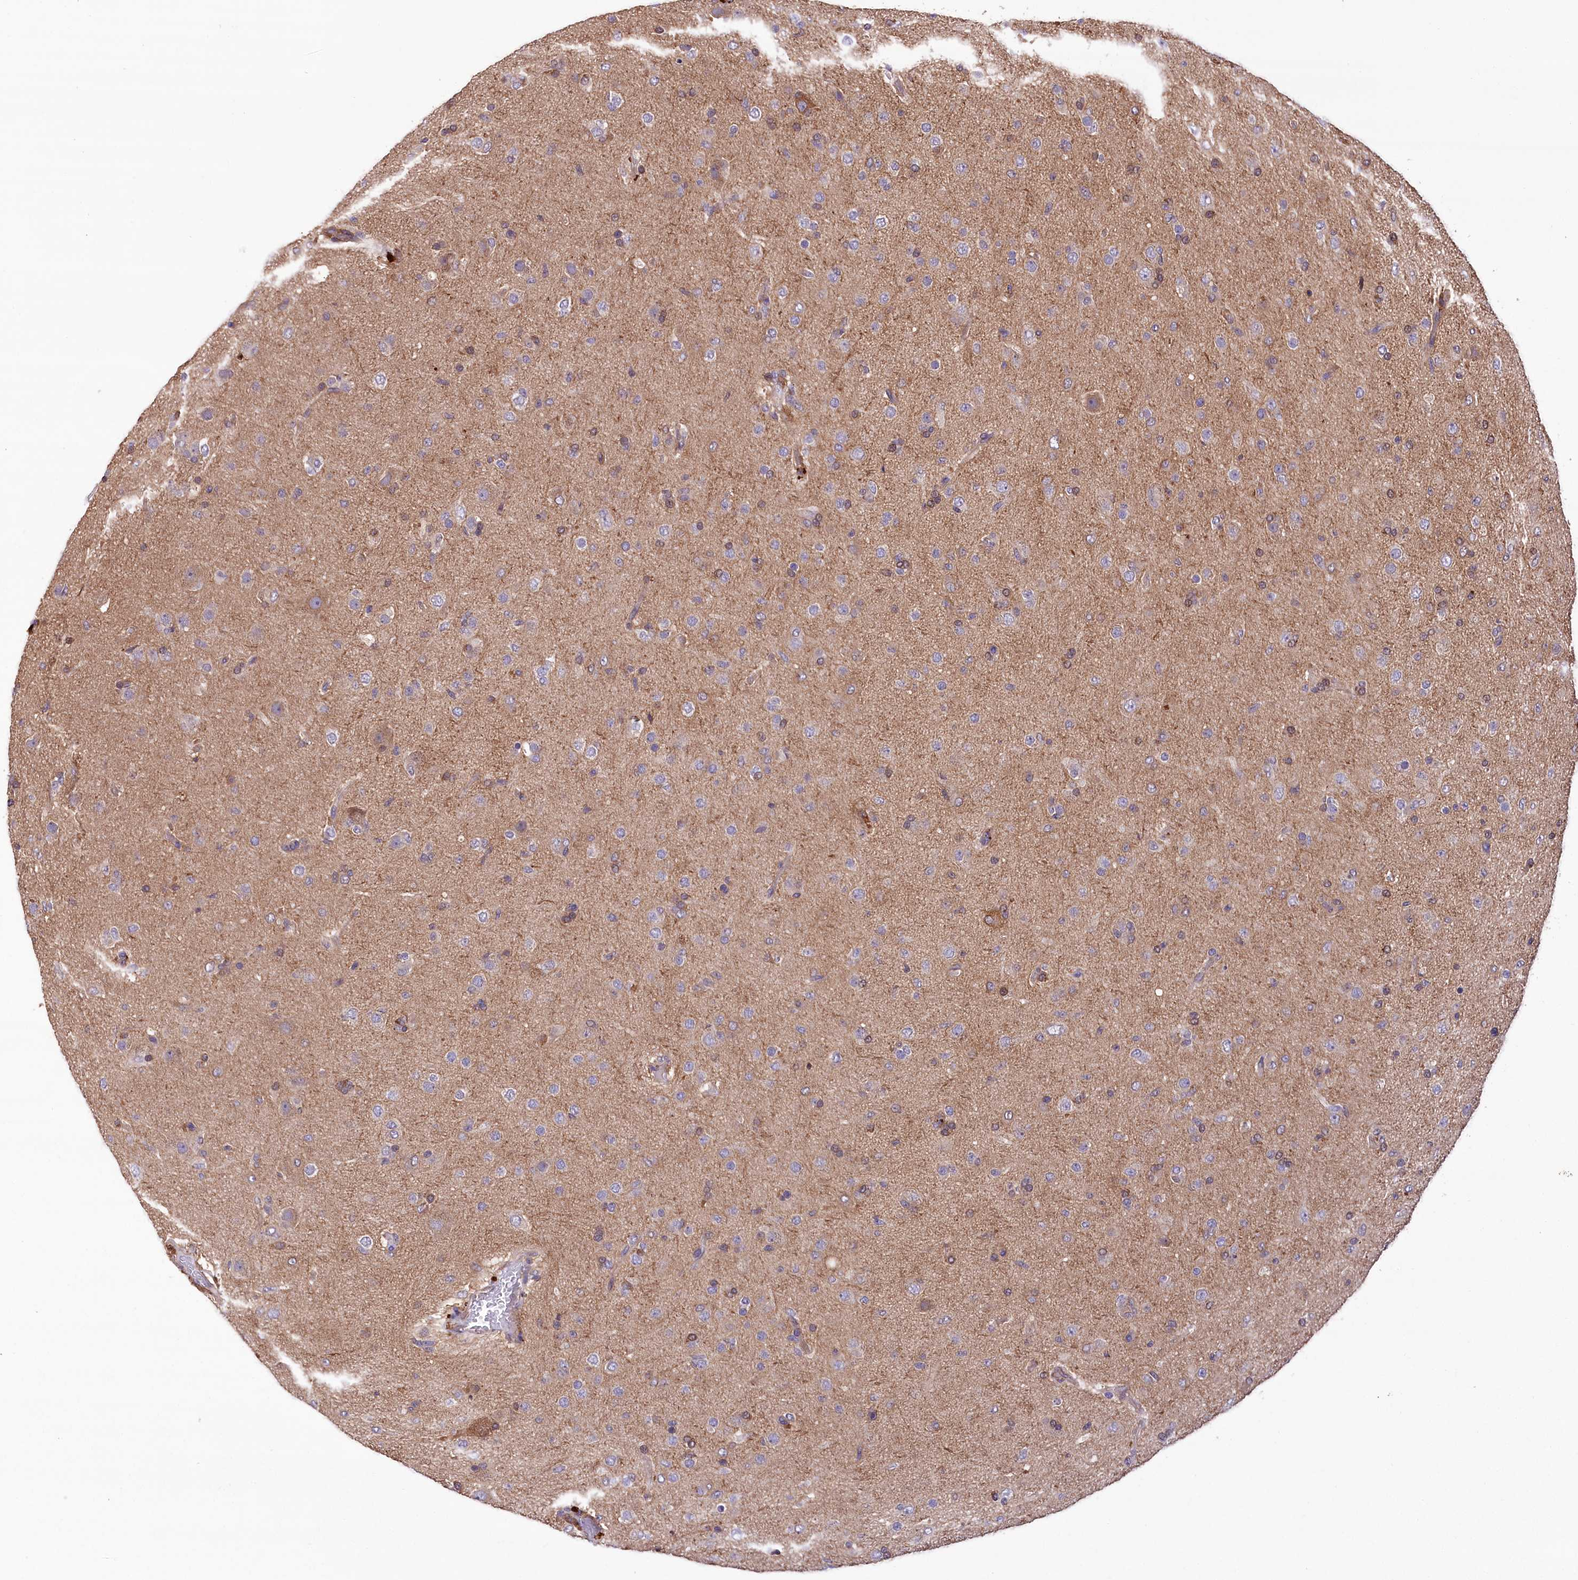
{"staining": {"intensity": "negative", "quantity": "none", "location": "none"}, "tissue": "glioma", "cell_type": "Tumor cells", "image_type": "cancer", "snomed": [{"axis": "morphology", "description": "Glioma, malignant, Low grade"}, {"axis": "topography", "description": "Brain"}], "caption": "The photomicrograph demonstrates no staining of tumor cells in glioma.", "gene": "DPP3", "patient": {"sex": "male", "age": 65}}